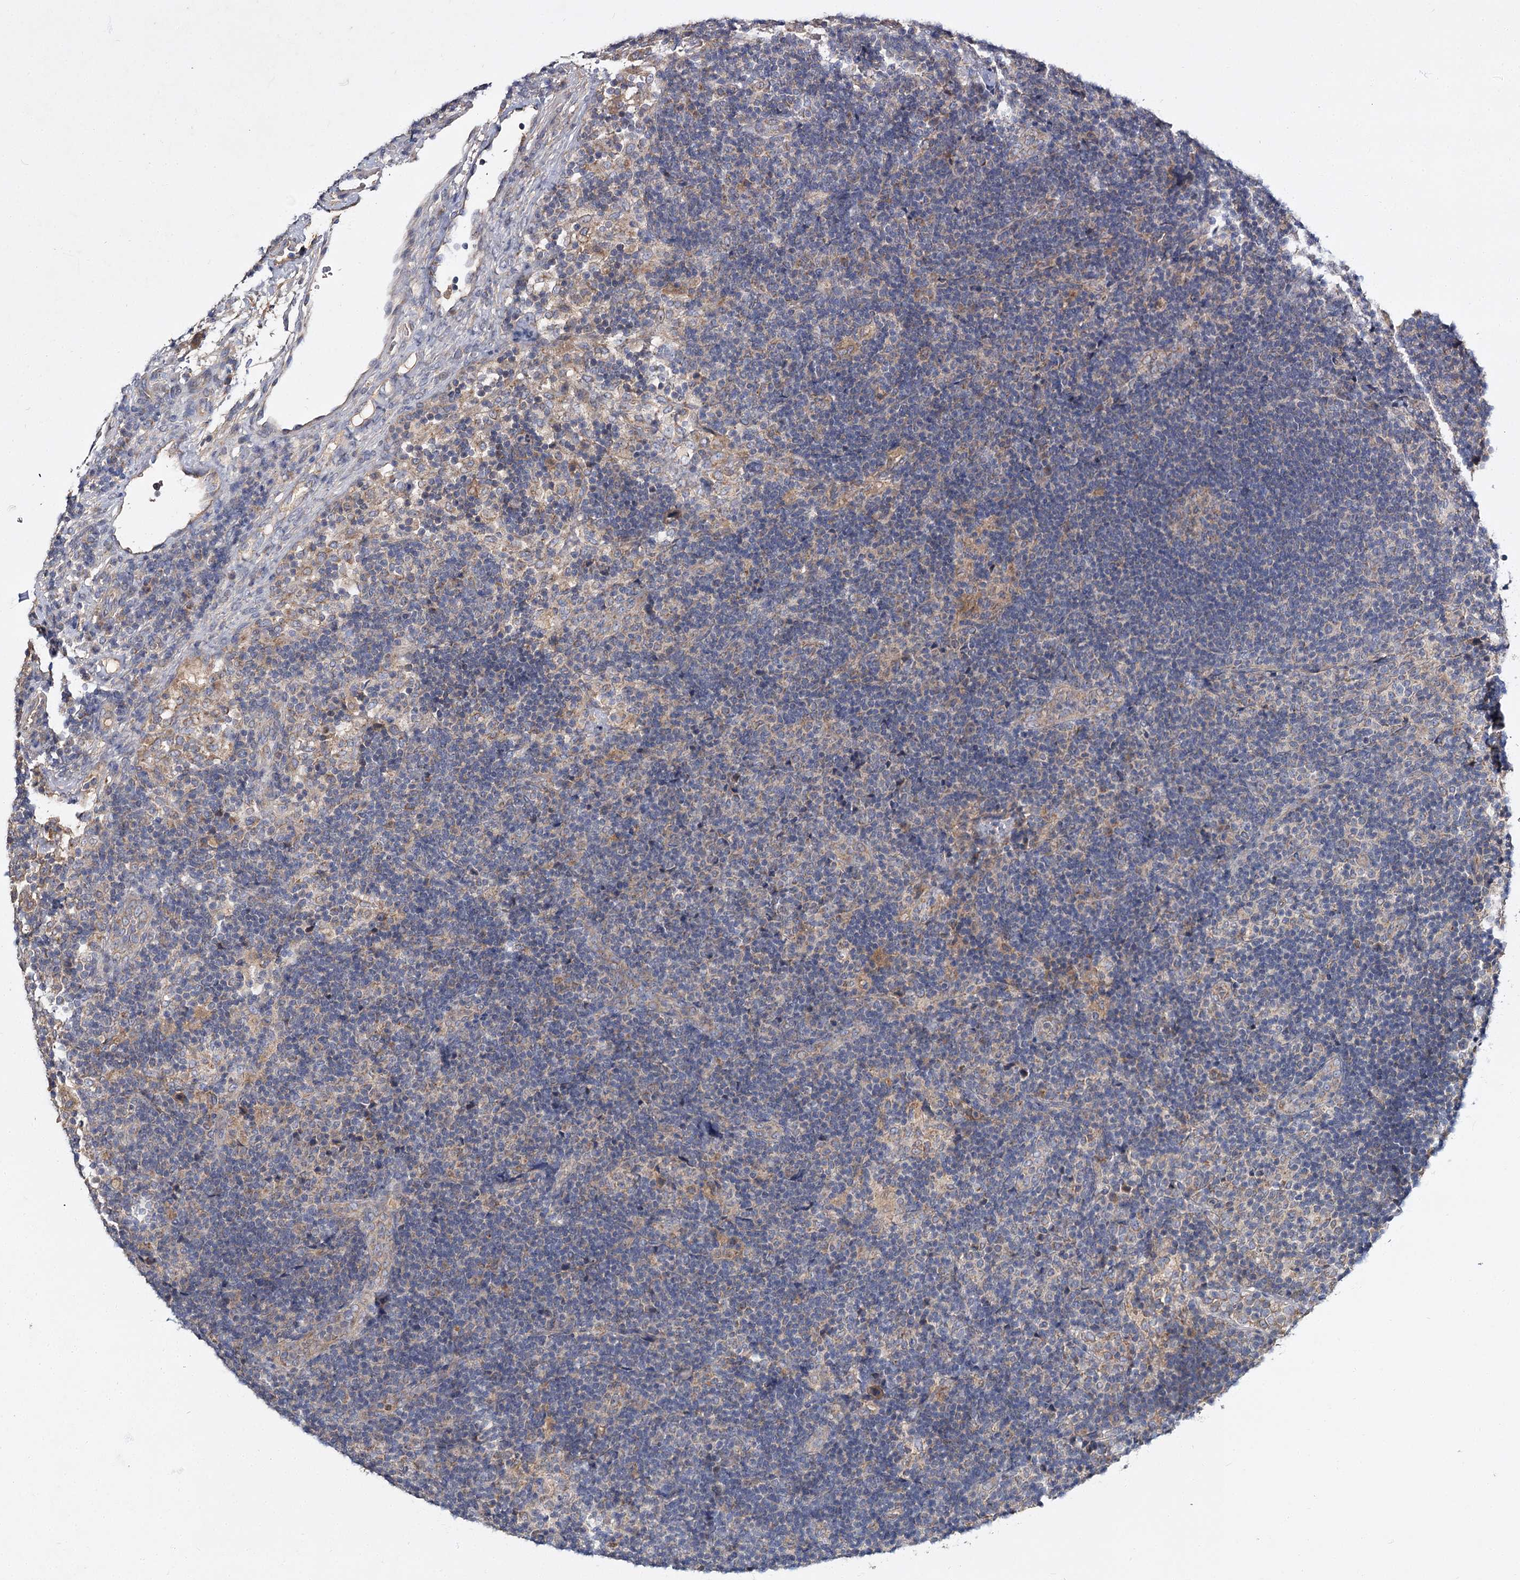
{"staining": {"intensity": "negative", "quantity": "none", "location": "none"}, "tissue": "lymph node", "cell_type": "Germinal center cells", "image_type": "normal", "snomed": [{"axis": "morphology", "description": "Normal tissue, NOS"}, {"axis": "topography", "description": "Lymph node"}], "caption": "Immunohistochemistry micrograph of unremarkable human lymph node stained for a protein (brown), which reveals no staining in germinal center cells. The staining is performed using DAB (3,3'-diaminobenzidine) brown chromogen with nuclei counter-stained in using hematoxylin.", "gene": "MFN1", "patient": {"sex": "female", "age": 22}}